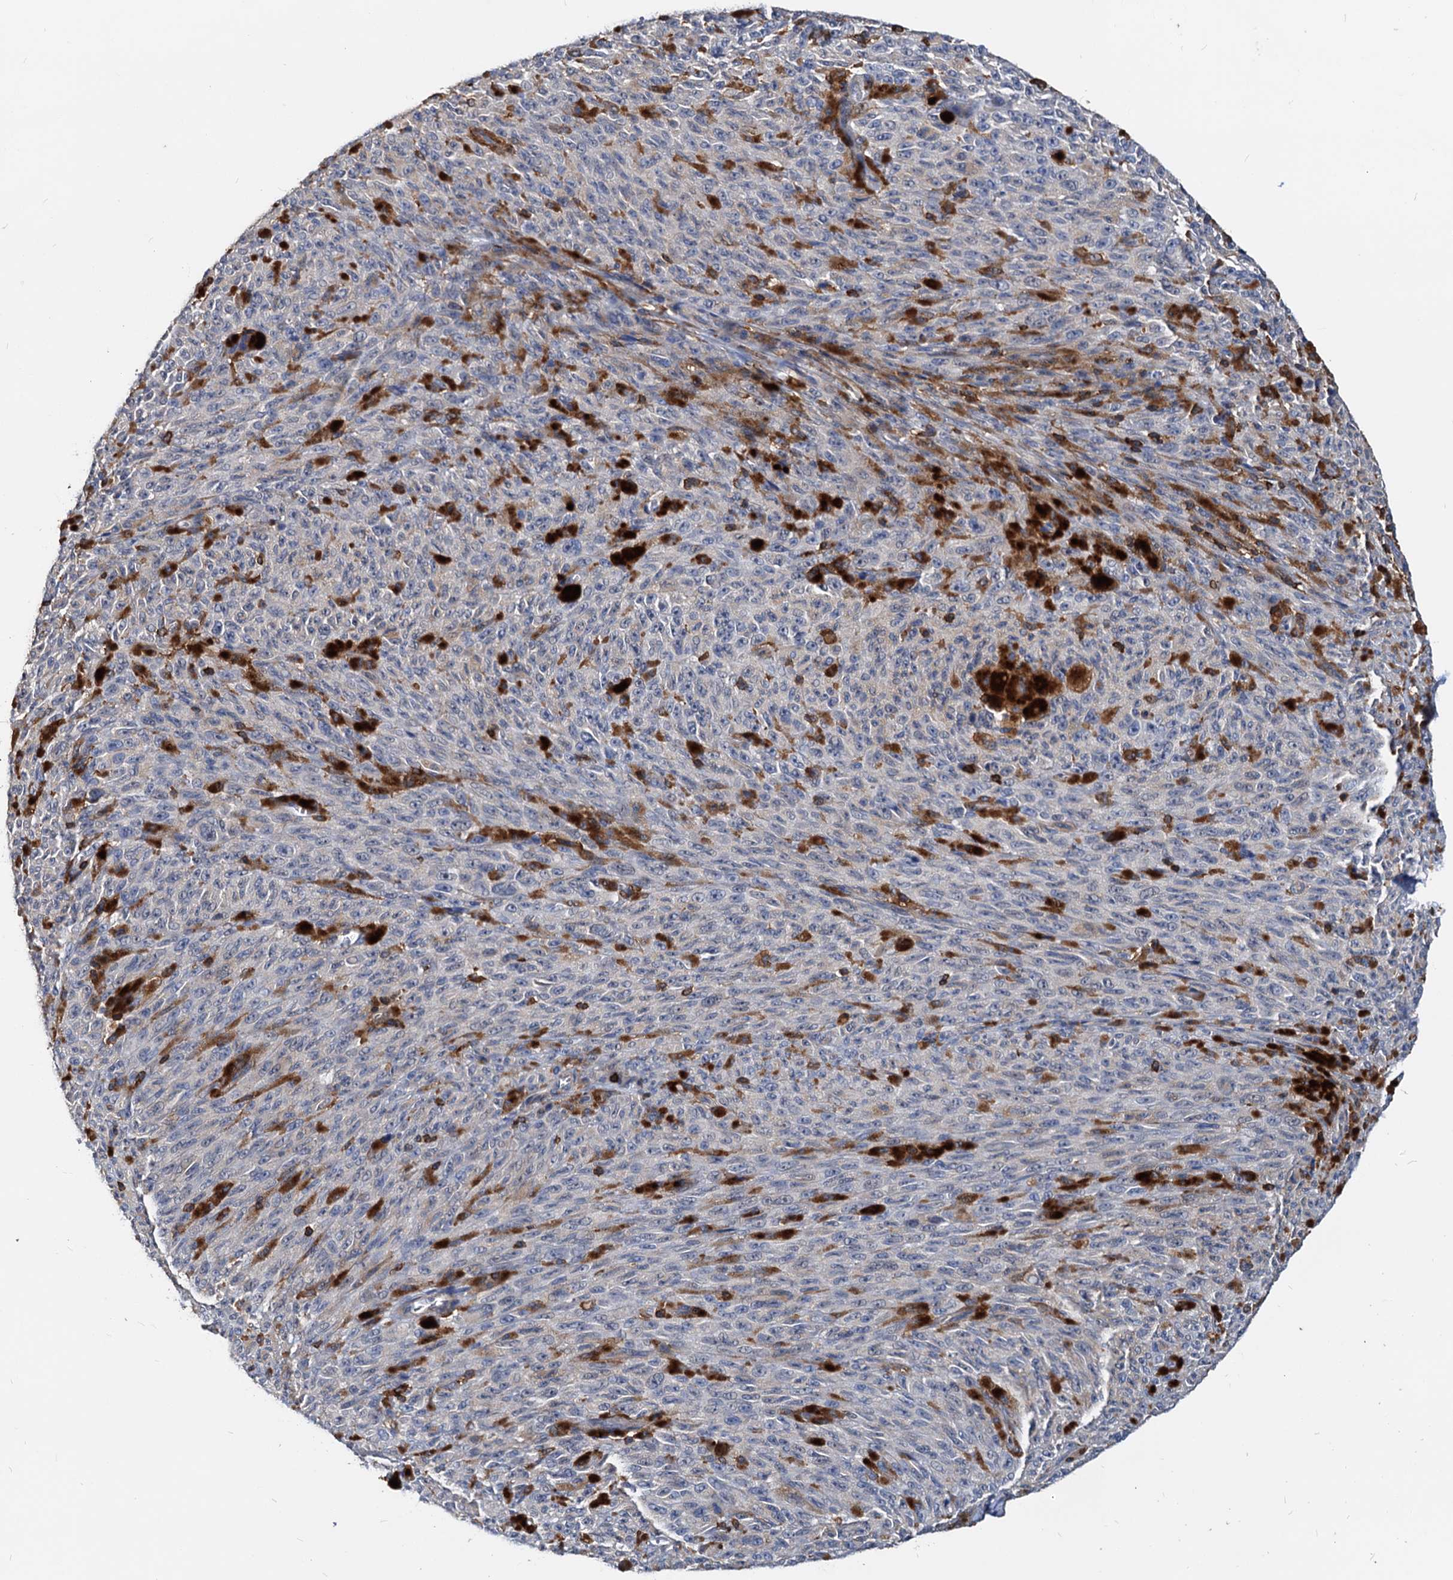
{"staining": {"intensity": "negative", "quantity": "none", "location": "none"}, "tissue": "melanoma", "cell_type": "Tumor cells", "image_type": "cancer", "snomed": [{"axis": "morphology", "description": "Malignant melanoma, NOS"}, {"axis": "topography", "description": "Skin"}], "caption": "Malignant melanoma was stained to show a protein in brown. There is no significant staining in tumor cells. Nuclei are stained in blue.", "gene": "LCP2", "patient": {"sex": "female", "age": 82}}